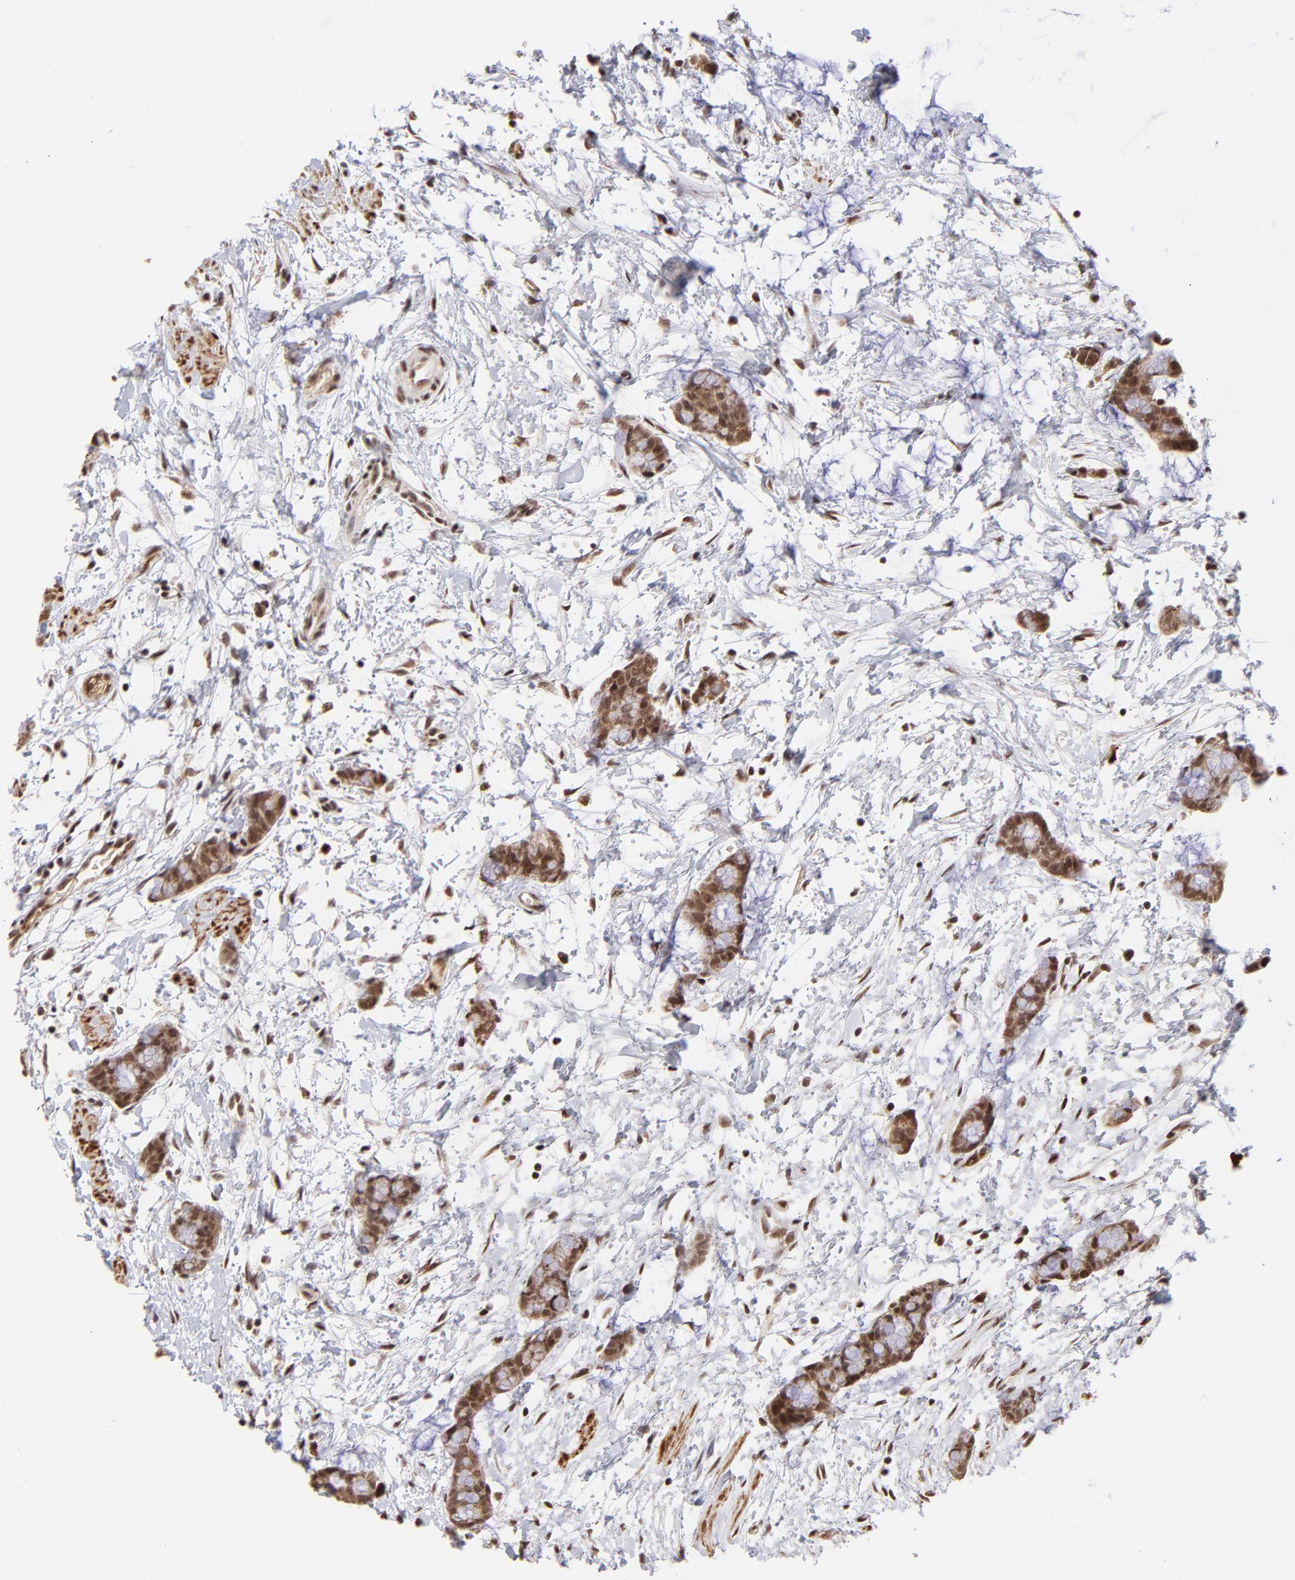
{"staining": {"intensity": "moderate", "quantity": ">75%", "location": "cytoplasmic/membranous,nuclear"}, "tissue": "colorectal cancer", "cell_type": "Tumor cells", "image_type": "cancer", "snomed": [{"axis": "morphology", "description": "Adenocarcinoma, NOS"}, {"axis": "topography", "description": "Colon"}], "caption": "Colorectal cancer stained for a protein shows moderate cytoplasmic/membranous and nuclear positivity in tumor cells.", "gene": "ZFX", "patient": {"sex": "male", "age": 14}}